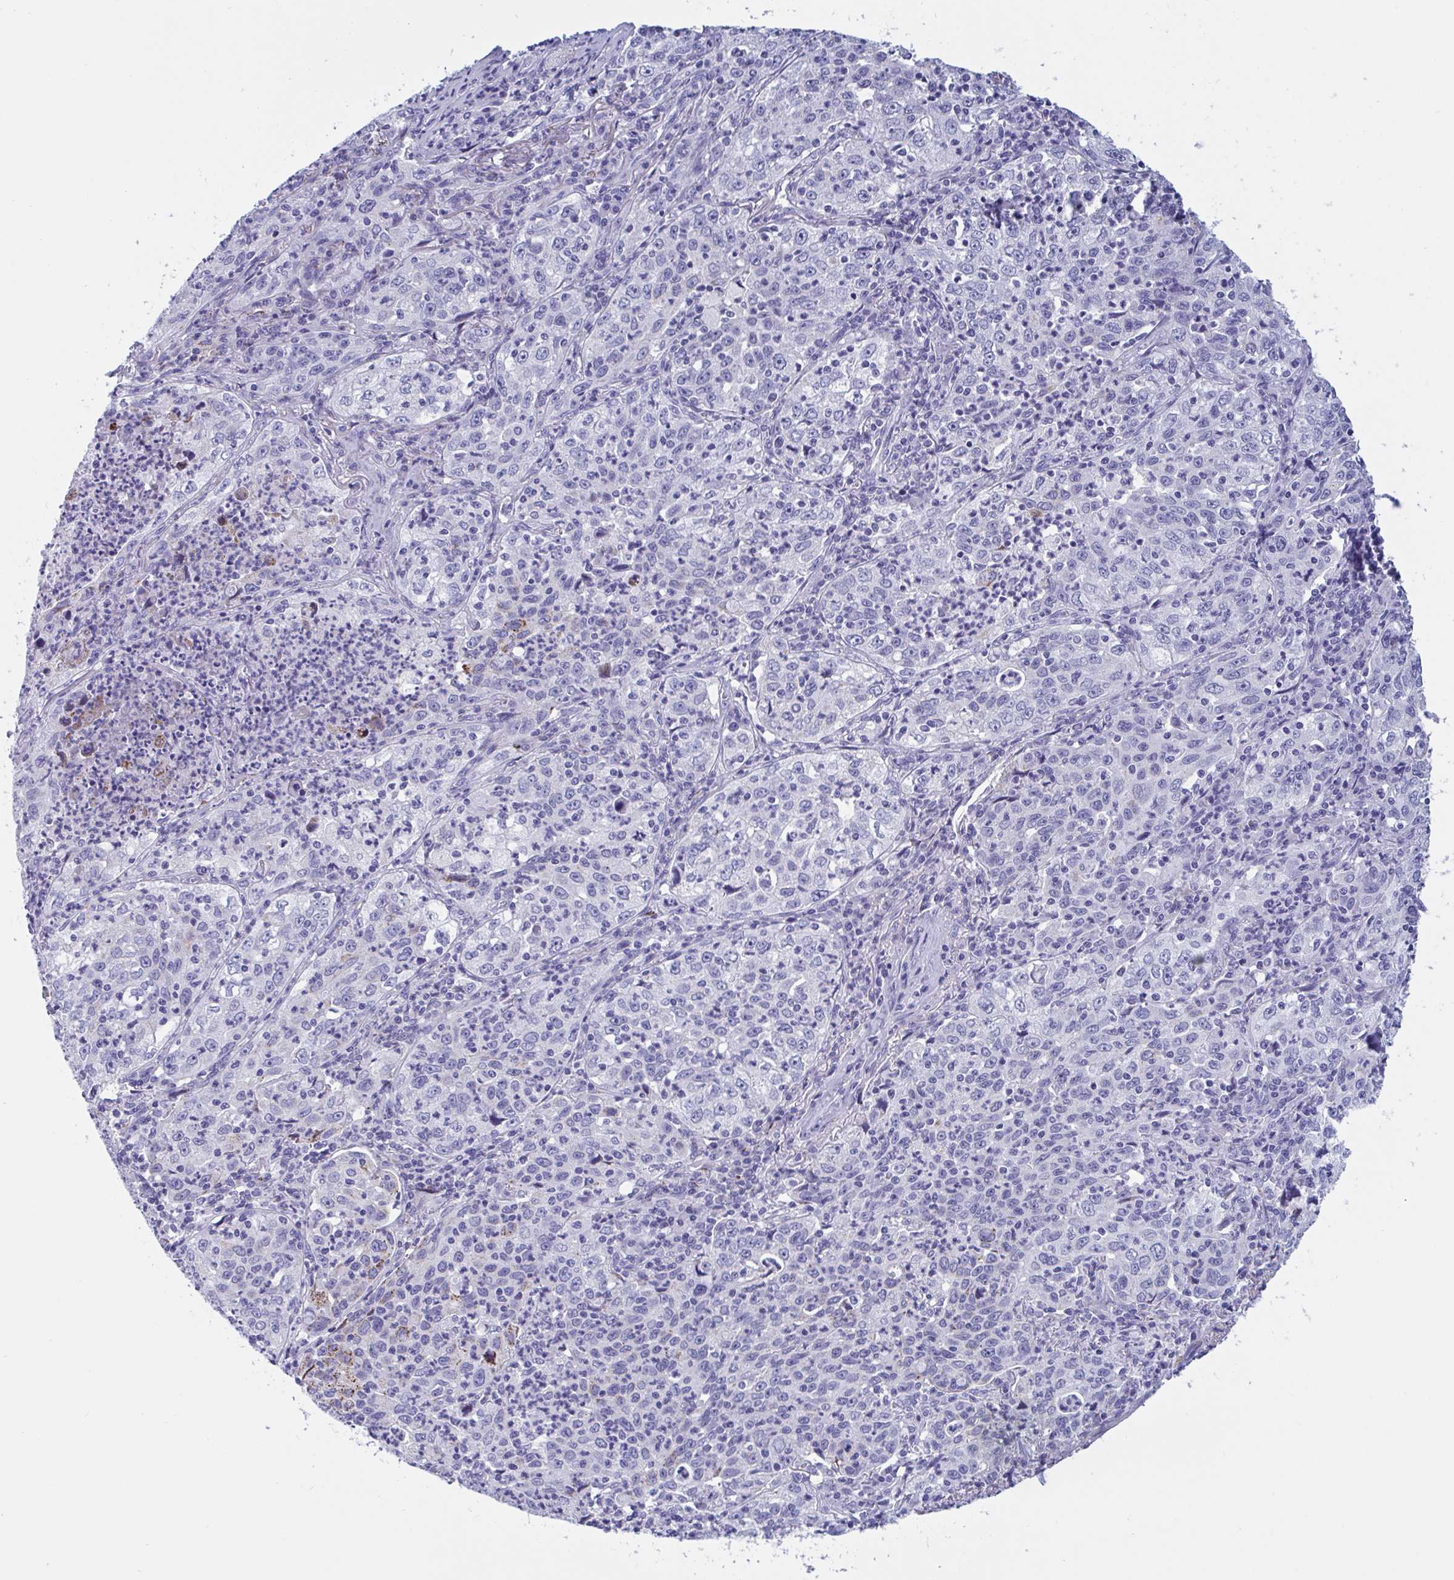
{"staining": {"intensity": "negative", "quantity": "none", "location": "none"}, "tissue": "lung cancer", "cell_type": "Tumor cells", "image_type": "cancer", "snomed": [{"axis": "morphology", "description": "Squamous cell carcinoma, NOS"}, {"axis": "topography", "description": "Lung"}], "caption": "Tumor cells are negative for brown protein staining in lung cancer (squamous cell carcinoma).", "gene": "OXLD1", "patient": {"sex": "male", "age": 71}}